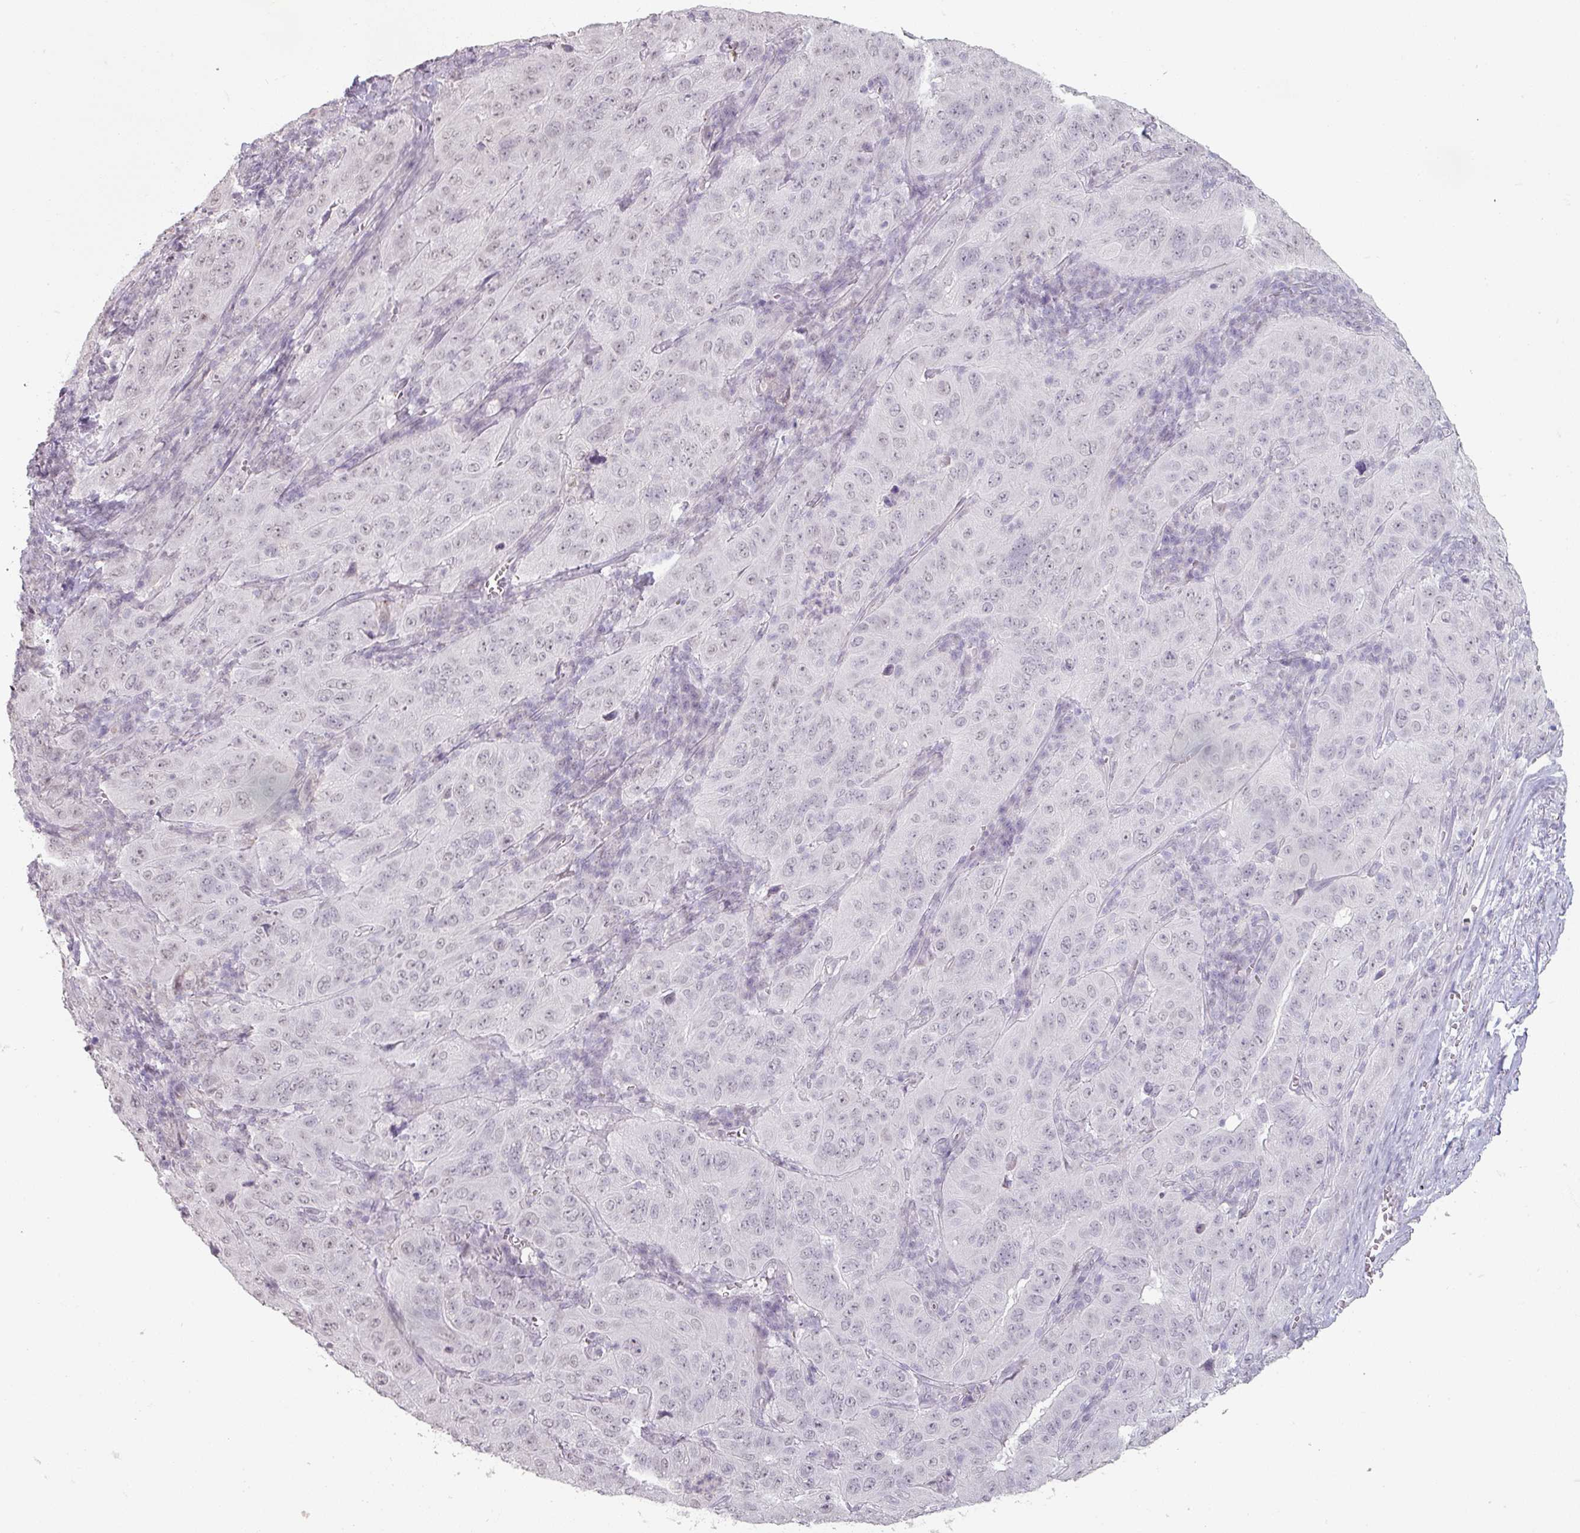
{"staining": {"intensity": "negative", "quantity": "none", "location": "none"}, "tissue": "pancreatic cancer", "cell_type": "Tumor cells", "image_type": "cancer", "snomed": [{"axis": "morphology", "description": "Adenocarcinoma, NOS"}, {"axis": "topography", "description": "Pancreas"}], "caption": "This is an immunohistochemistry (IHC) histopathology image of human pancreatic cancer. There is no staining in tumor cells.", "gene": "SPRR1A", "patient": {"sex": "male", "age": 63}}